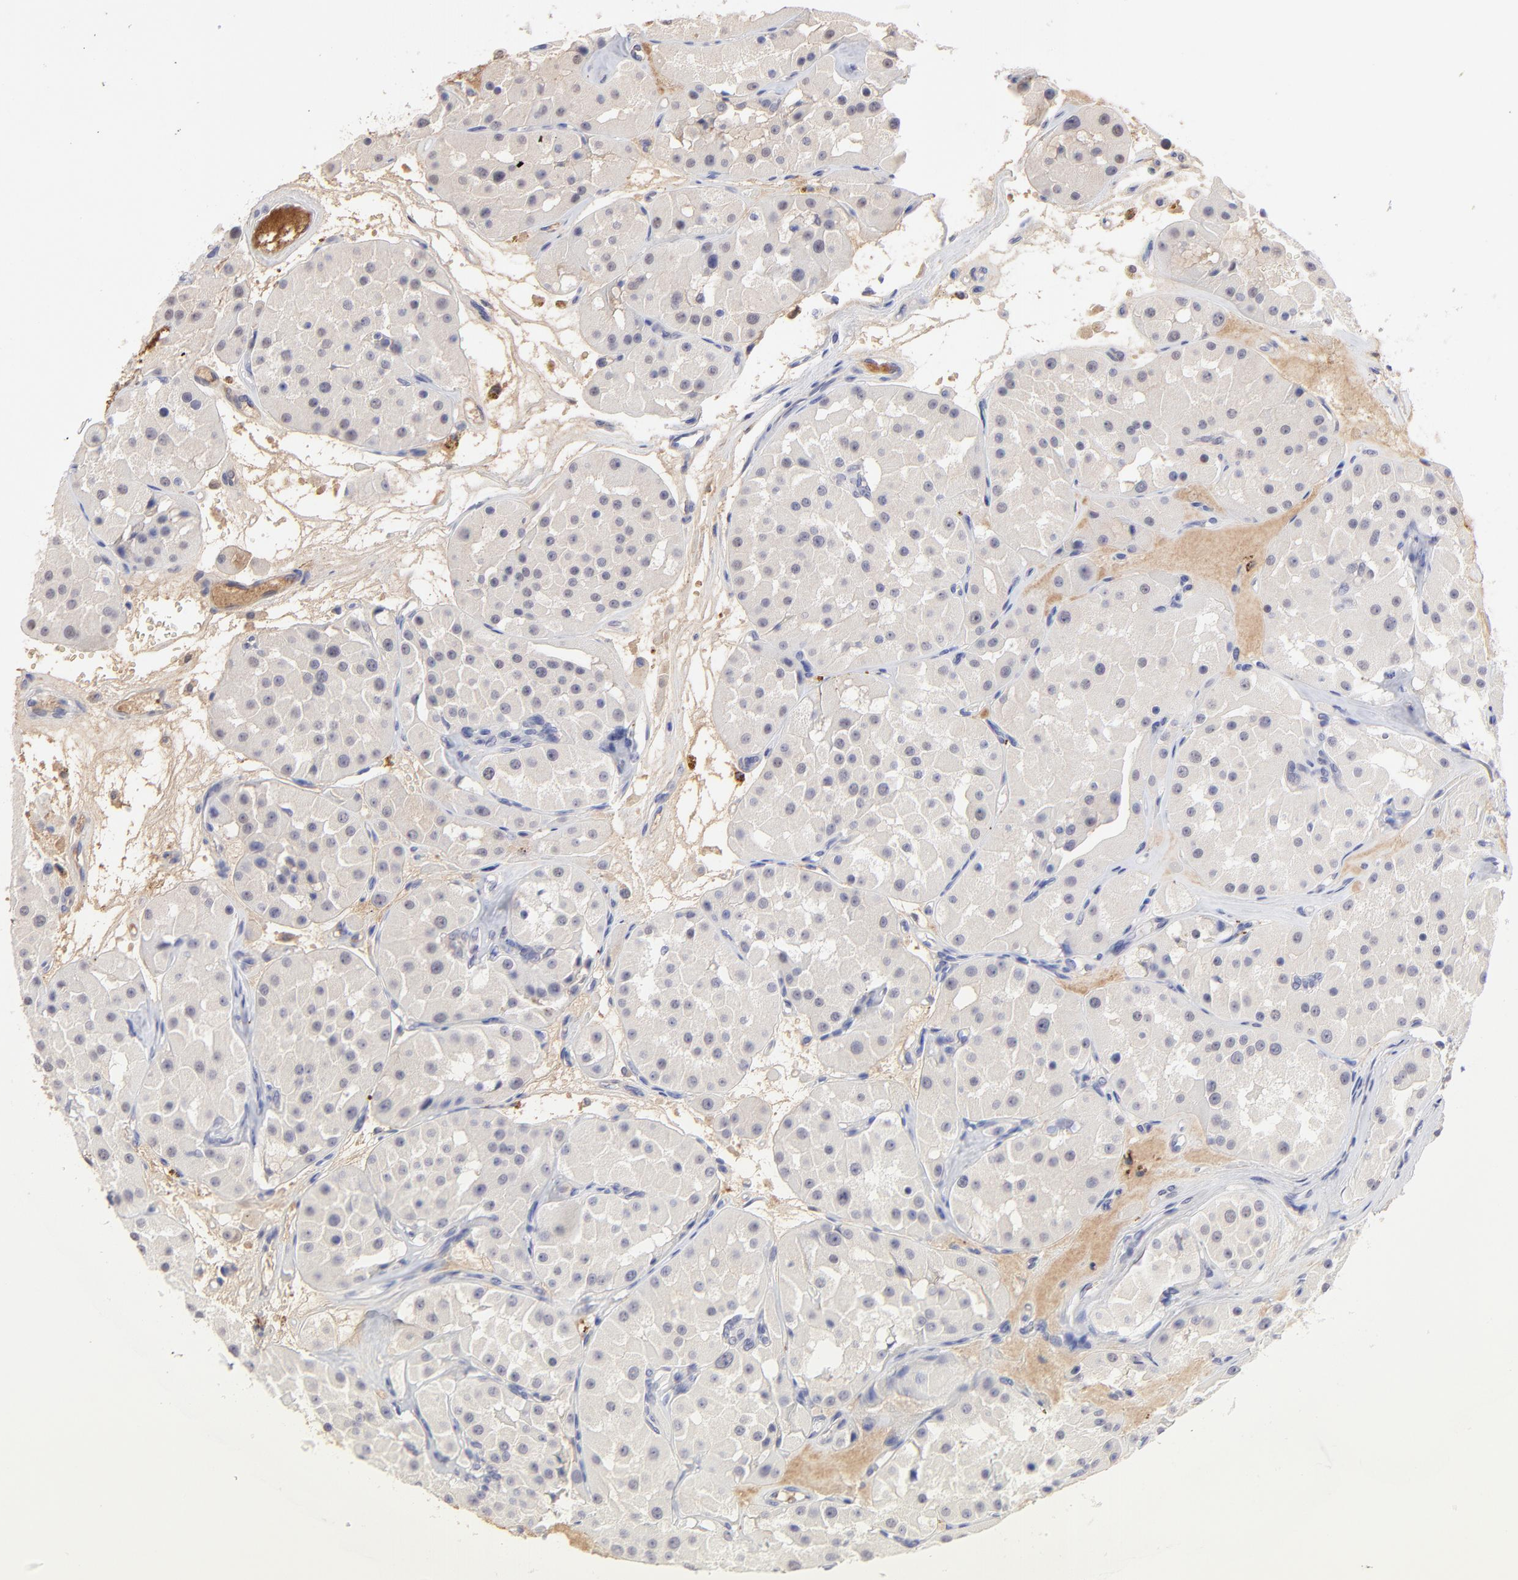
{"staining": {"intensity": "negative", "quantity": "none", "location": "none"}, "tissue": "renal cancer", "cell_type": "Tumor cells", "image_type": "cancer", "snomed": [{"axis": "morphology", "description": "Adenocarcinoma, uncertain malignant potential"}, {"axis": "topography", "description": "Kidney"}], "caption": "Immunohistochemical staining of adenocarcinoma,  uncertain malignant potential (renal) displays no significant staining in tumor cells. (DAB IHC visualized using brightfield microscopy, high magnification).", "gene": "PSMD14", "patient": {"sex": "male", "age": 63}}